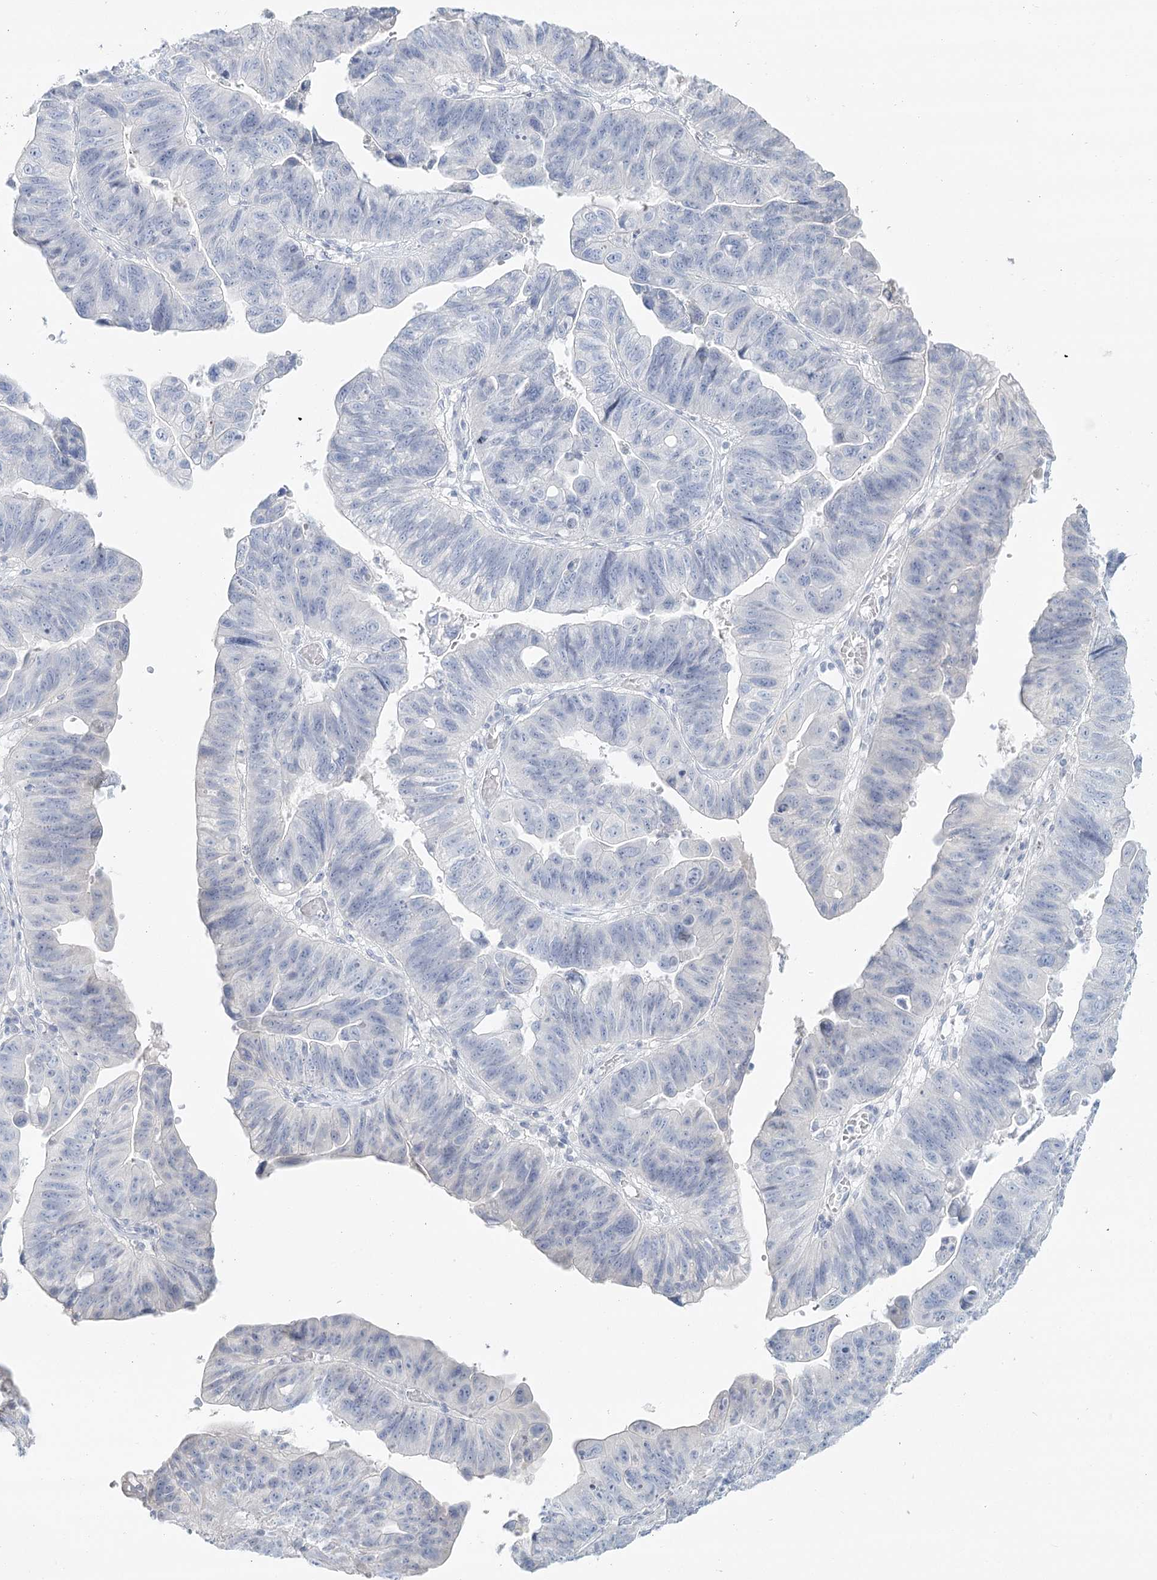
{"staining": {"intensity": "negative", "quantity": "none", "location": "none"}, "tissue": "stomach cancer", "cell_type": "Tumor cells", "image_type": "cancer", "snomed": [{"axis": "morphology", "description": "Adenocarcinoma, NOS"}, {"axis": "topography", "description": "Stomach"}], "caption": "This is an immunohistochemistry (IHC) histopathology image of stomach cancer (adenocarcinoma). There is no positivity in tumor cells.", "gene": "DMGDH", "patient": {"sex": "male", "age": 59}}